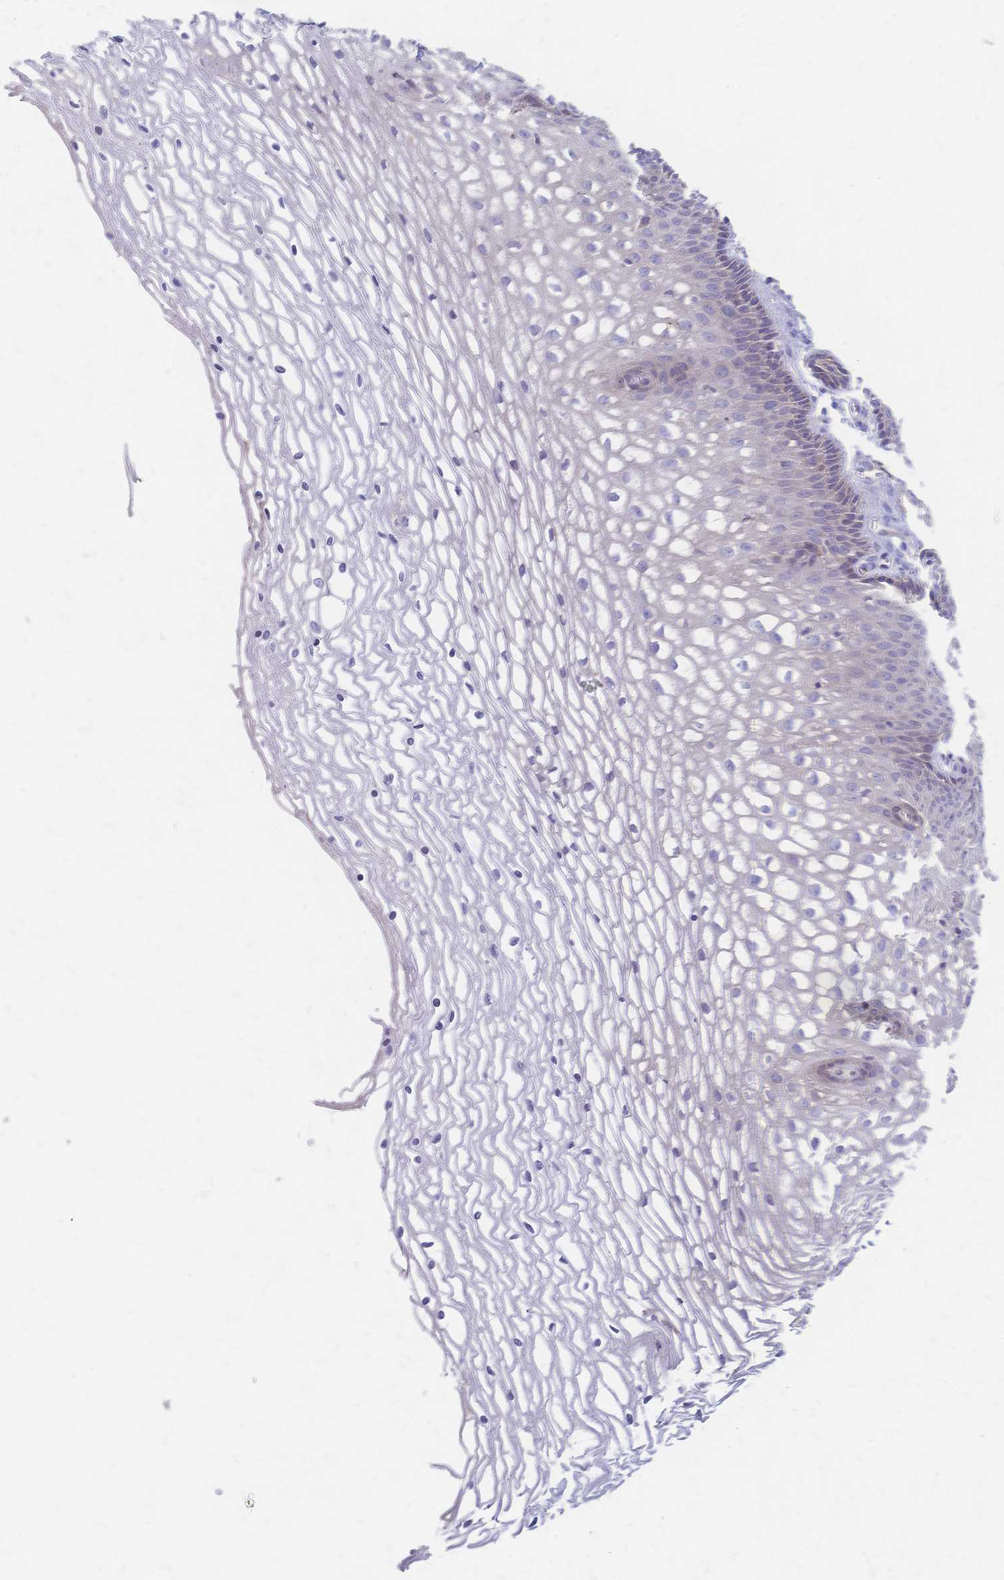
{"staining": {"intensity": "negative", "quantity": "none", "location": "none"}, "tissue": "cervix", "cell_type": "Glandular cells", "image_type": "normal", "snomed": [{"axis": "morphology", "description": "Normal tissue, NOS"}, {"axis": "topography", "description": "Cervix"}], "caption": "Immunohistochemistry image of normal cervix: cervix stained with DAB shows no significant protein expression in glandular cells.", "gene": "CYB5A", "patient": {"sex": "female", "age": 36}}